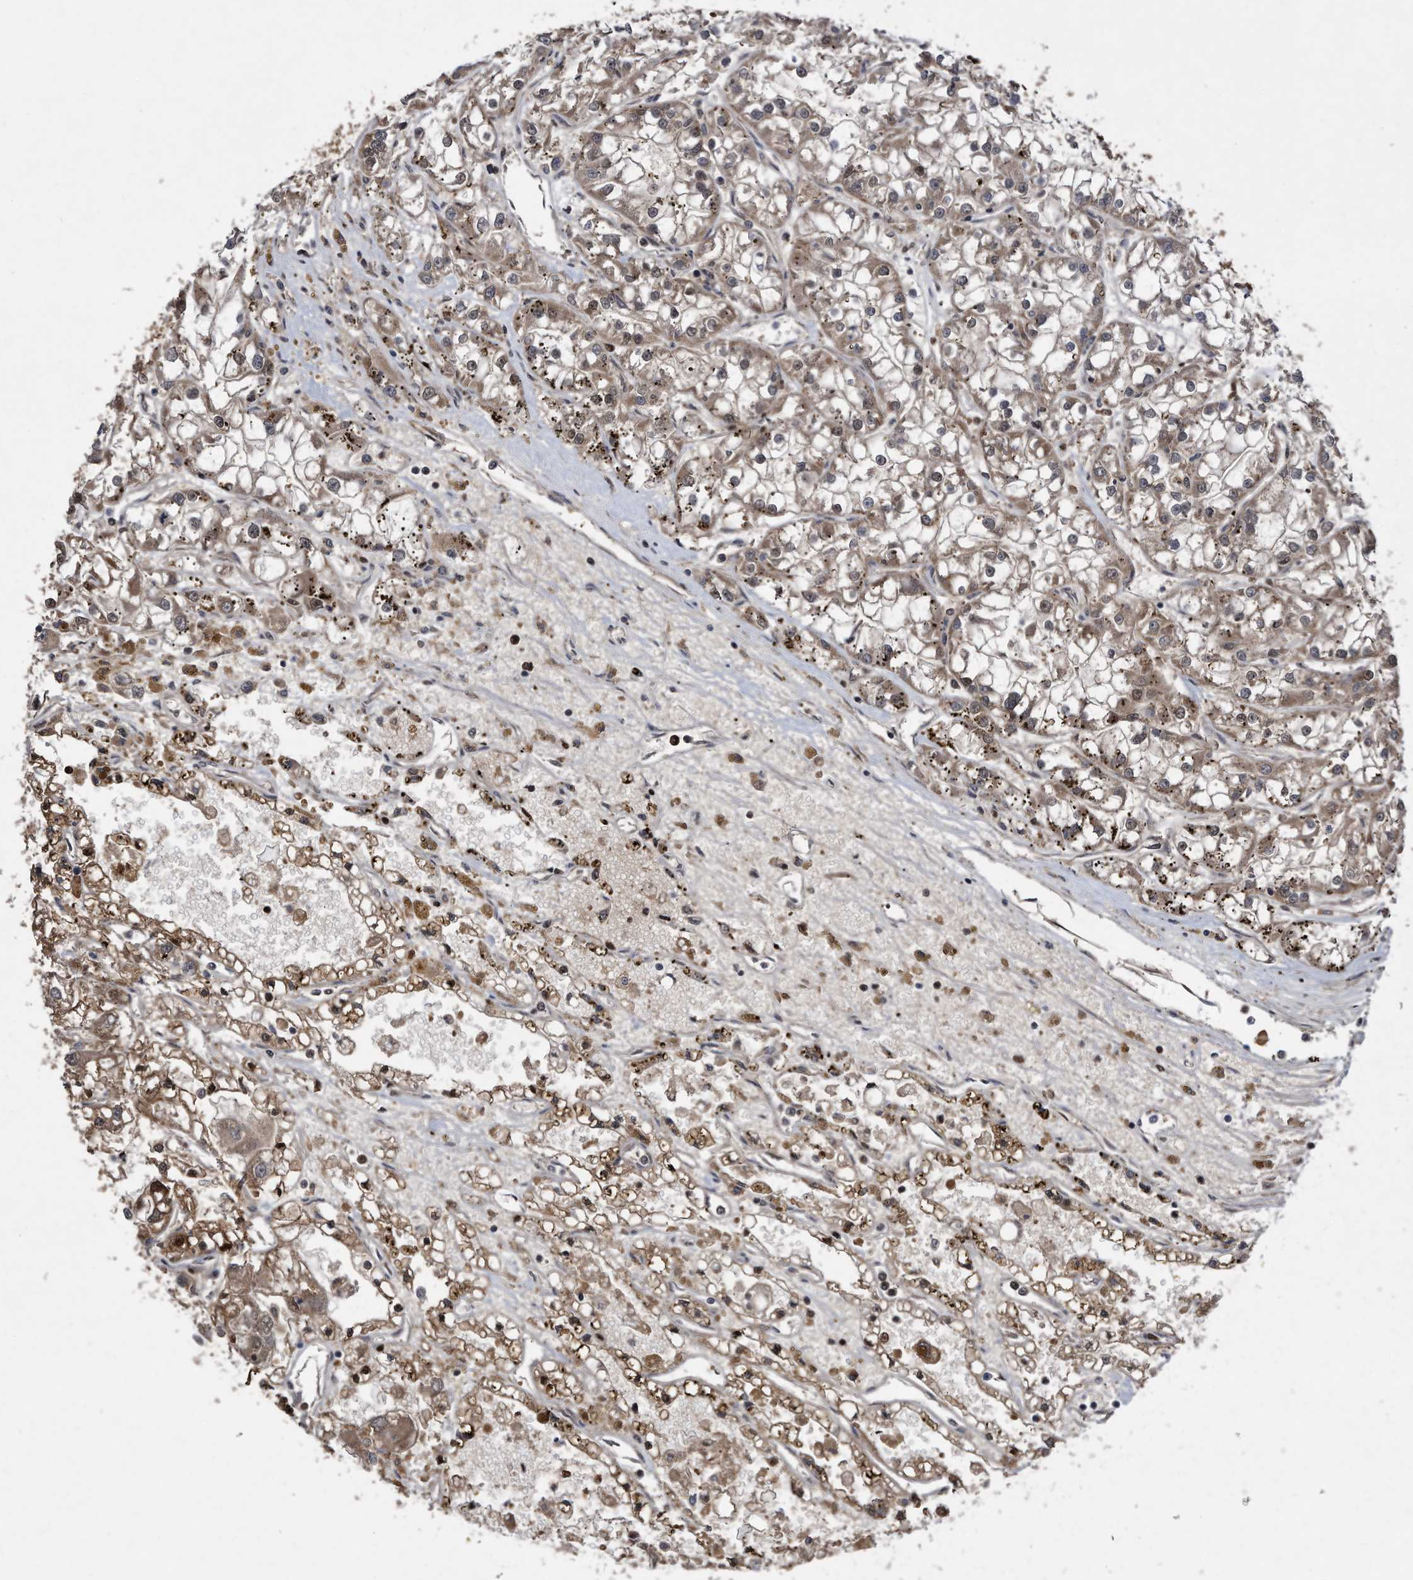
{"staining": {"intensity": "weak", "quantity": ">75%", "location": "cytoplasmic/membranous"}, "tissue": "renal cancer", "cell_type": "Tumor cells", "image_type": "cancer", "snomed": [{"axis": "morphology", "description": "Adenocarcinoma, NOS"}, {"axis": "topography", "description": "Kidney"}], "caption": "IHC histopathology image of neoplastic tissue: renal cancer (adenocarcinoma) stained using IHC displays low levels of weak protein expression localized specifically in the cytoplasmic/membranous of tumor cells, appearing as a cytoplasmic/membranous brown color.", "gene": "RAD23B", "patient": {"sex": "female", "age": 52}}